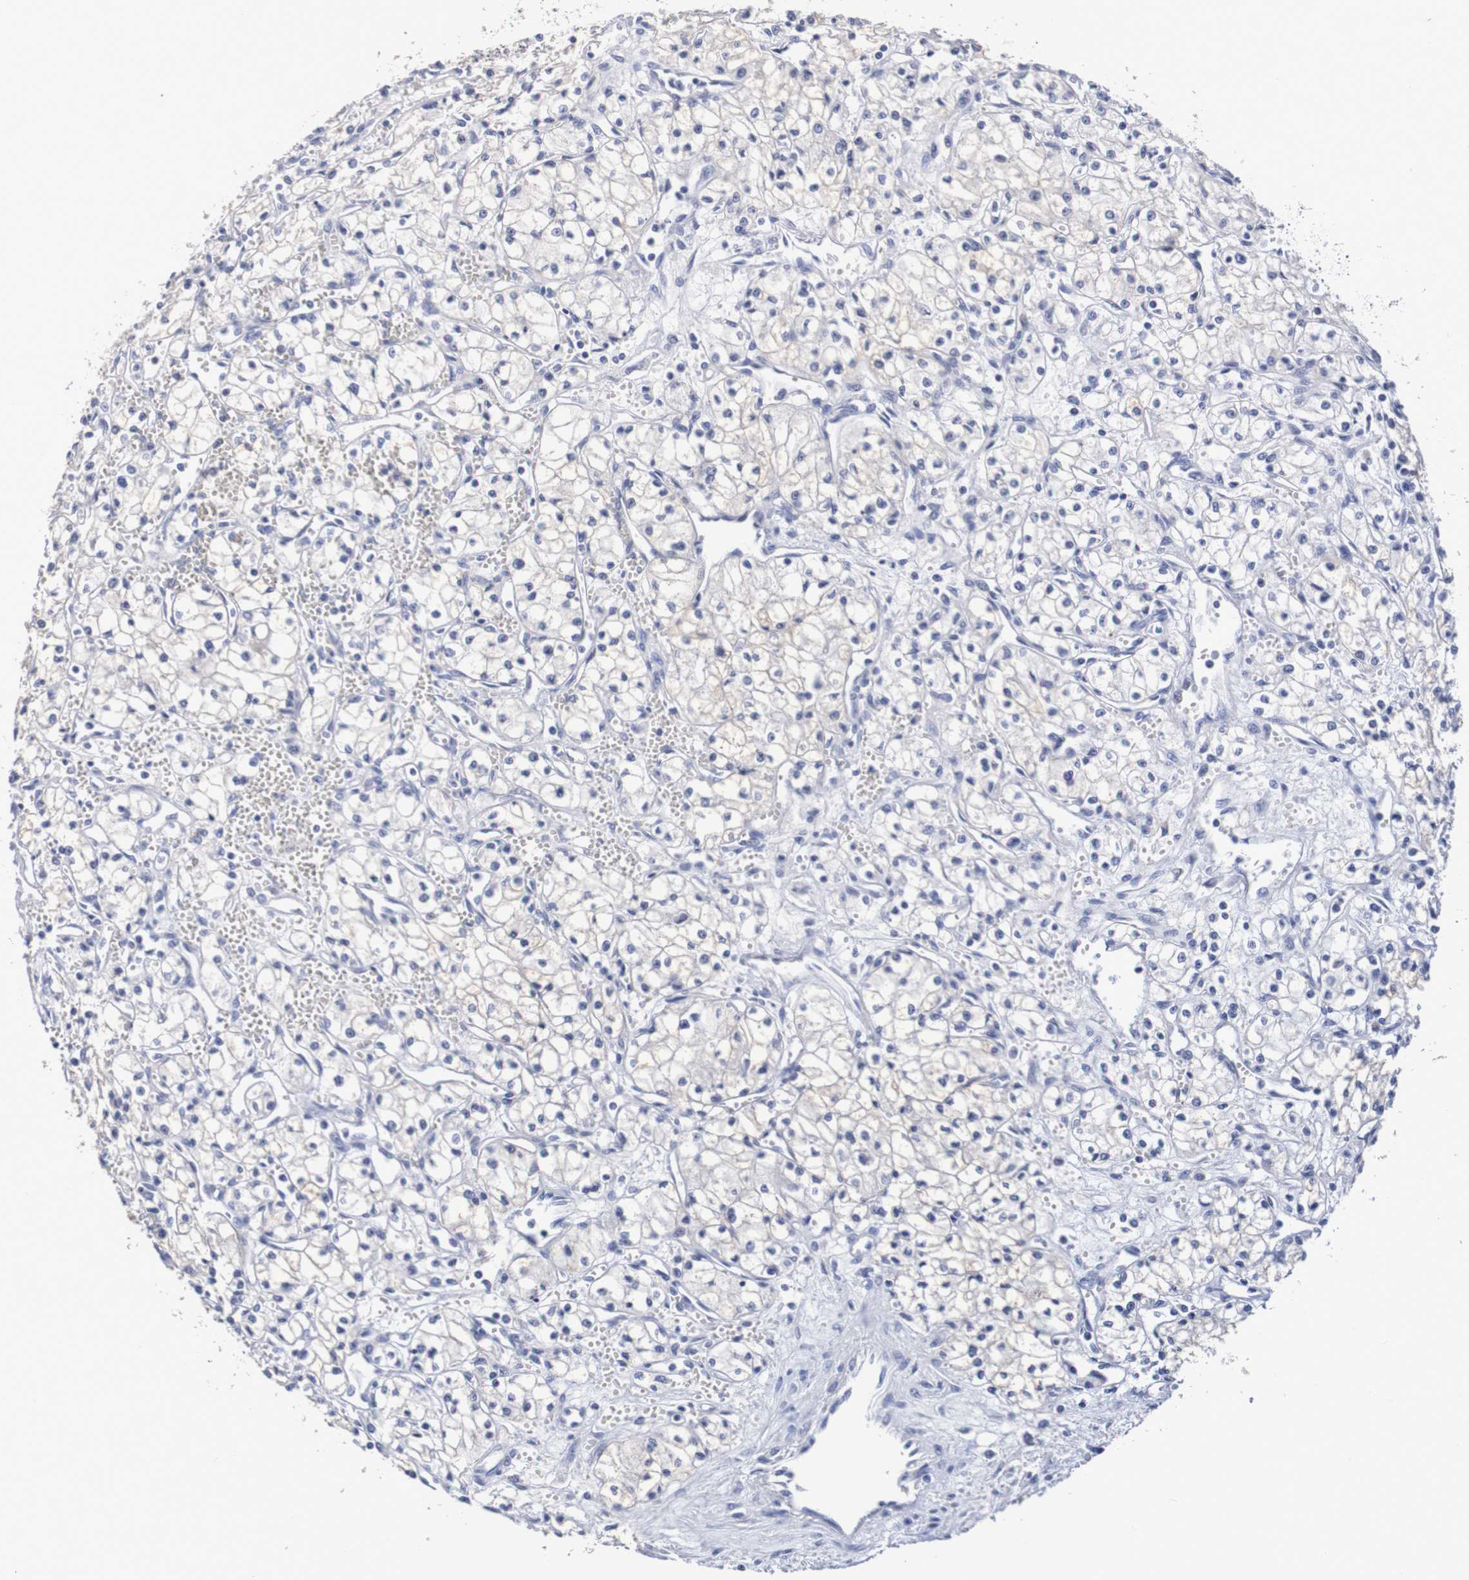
{"staining": {"intensity": "negative", "quantity": "none", "location": "none"}, "tissue": "renal cancer", "cell_type": "Tumor cells", "image_type": "cancer", "snomed": [{"axis": "morphology", "description": "Normal tissue, NOS"}, {"axis": "morphology", "description": "Adenocarcinoma, NOS"}, {"axis": "topography", "description": "Kidney"}], "caption": "Renal cancer (adenocarcinoma) was stained to show a protein in brown. There is no significant expression in tumor cells.", "gene": "ACVR1C", "patient": {"sex": "male", "age": 59}}